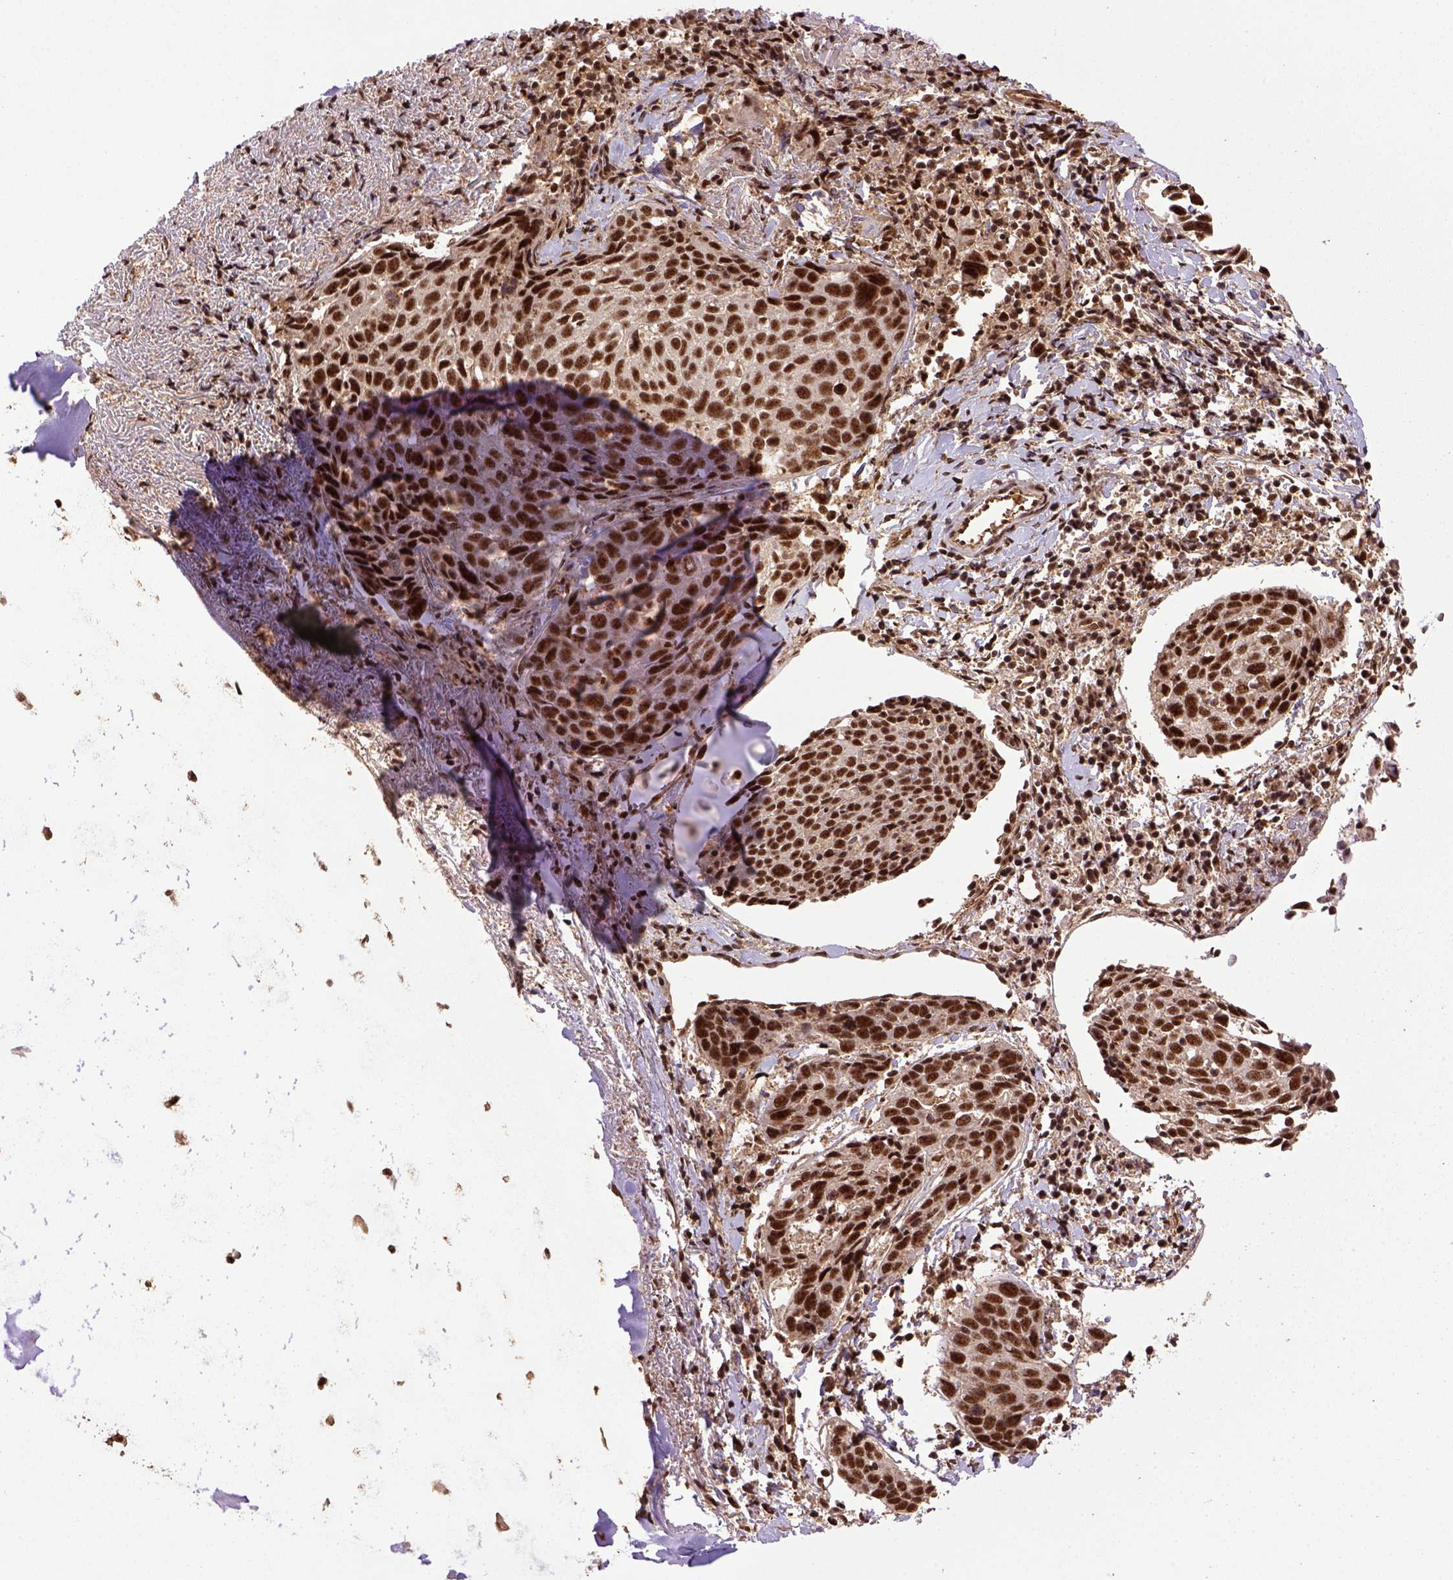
{"staining": {"intensity": "strong", "quantity": ">75%", "location": "nuclear"}, "tissue": "lung cancer", "cell_type": "Tumor cells", "image_type": "cancer", "snomed": [{"axis": "morphology", "description": "Squamous cell carcinoma, NOS"}, {"axis": "topography", "description": "Lung"}], "caption": "Immunohistochemical staining of lung squamous cell carcinoma demonstrates high levels of strong nuclear expression in approximately >75% of tumor cells. (IHC, brightfield microscopy, high magnification).", "gene": "PPIG", "patient": {"sex": "male", "age": 57}}